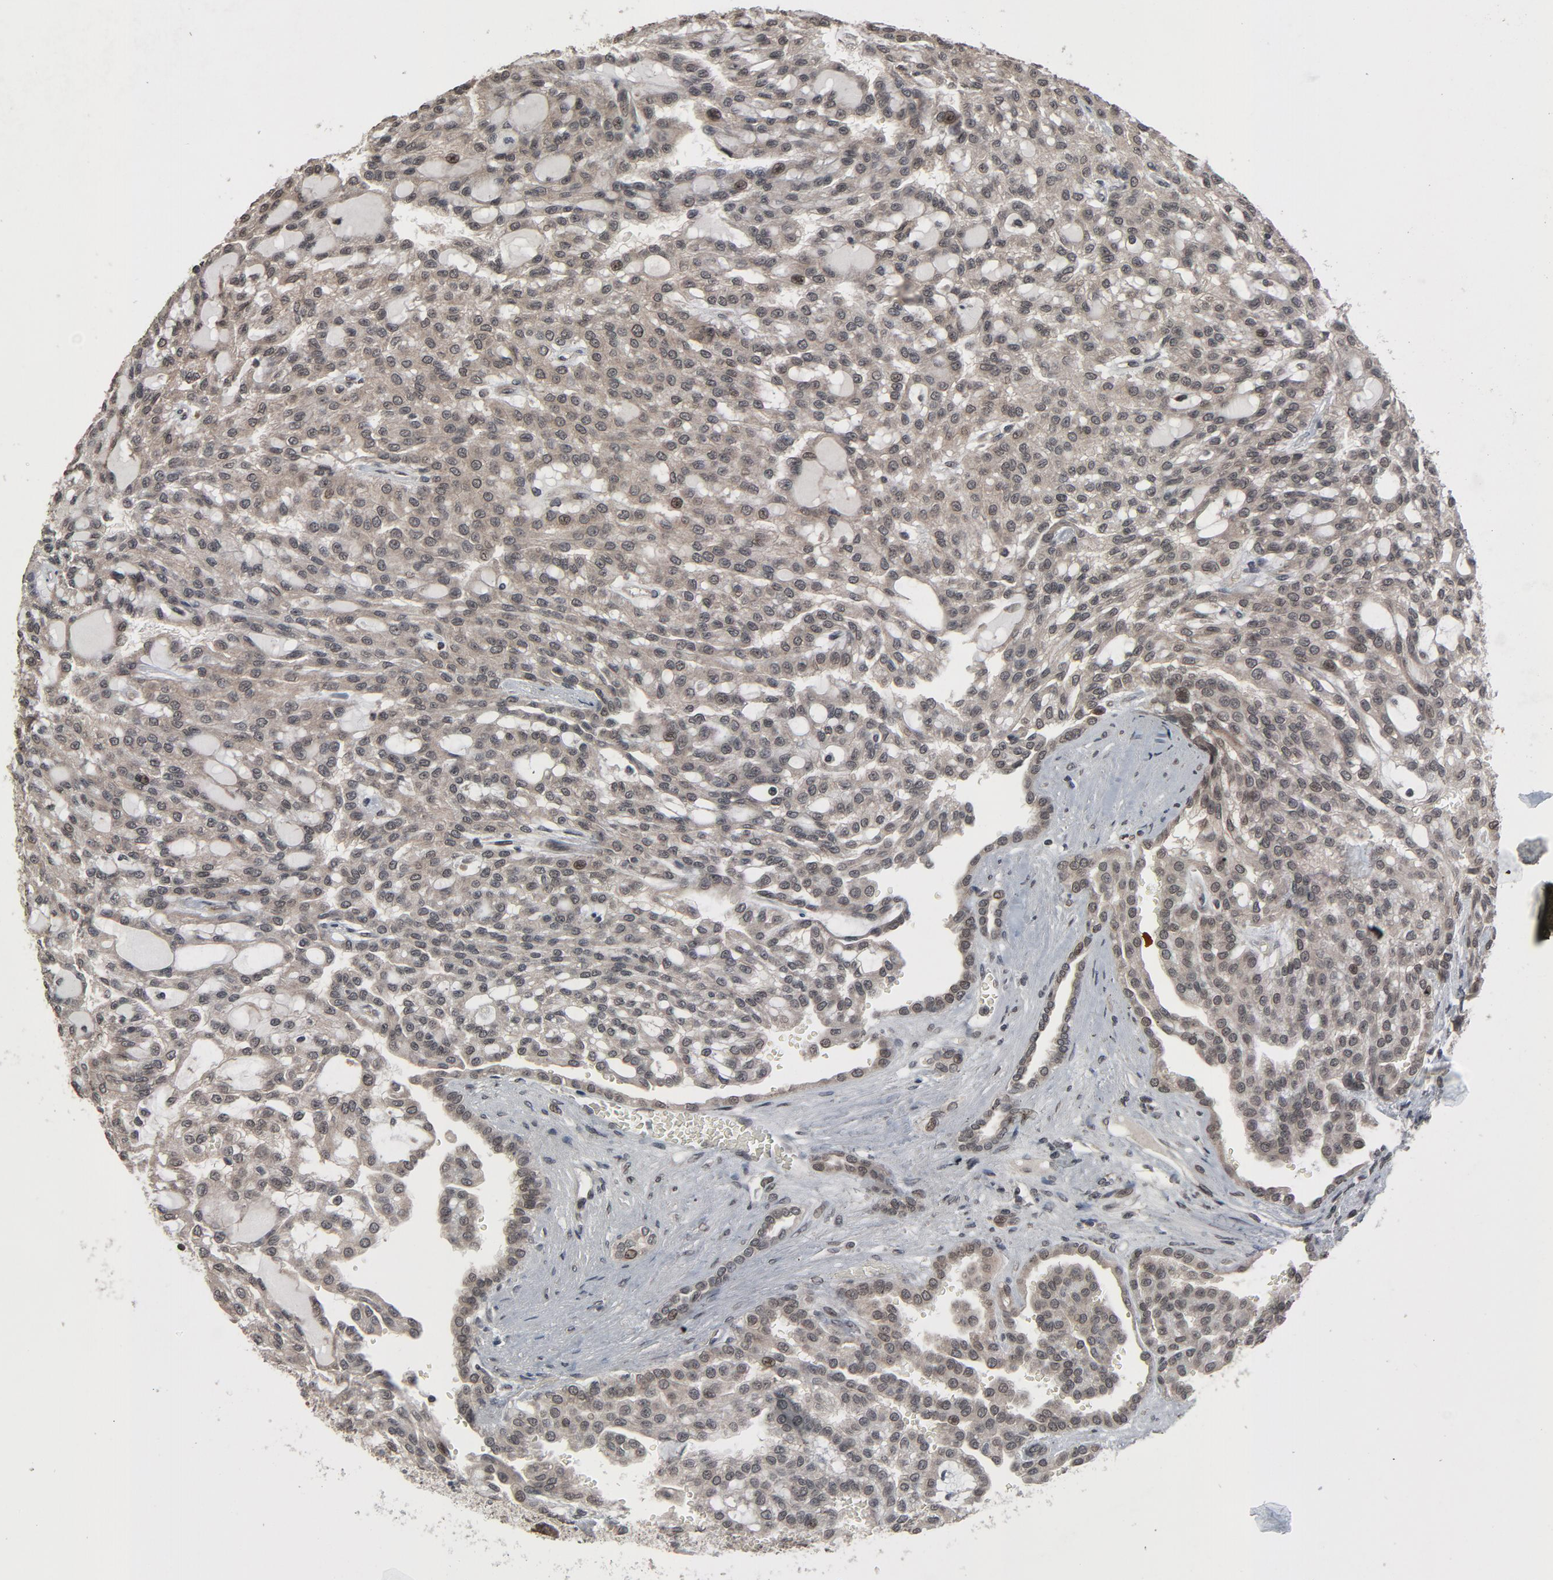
{"staining": {"intensity": "weak", "quantity": ">75%", "location": "cytoplasmic/membranous,nuclear"}, "tissue": "renal cancer", "cell_type": "Tumor cells", "image_type": "cancer", "snomed": [{"axis": "morphology", "description": "Adenocarcinoma, NOS"}, {"axis": "topography", "description": "Kidney"}], "caption": "About >75% of tumor cells in adenocarcinoma (renal) show weak cytoplasmic/membranous and nuclear protein staining as visualized by brown immunohistochemical staining.", "gene": "POM121", "patient": {"sex": "male", "age": 63}}